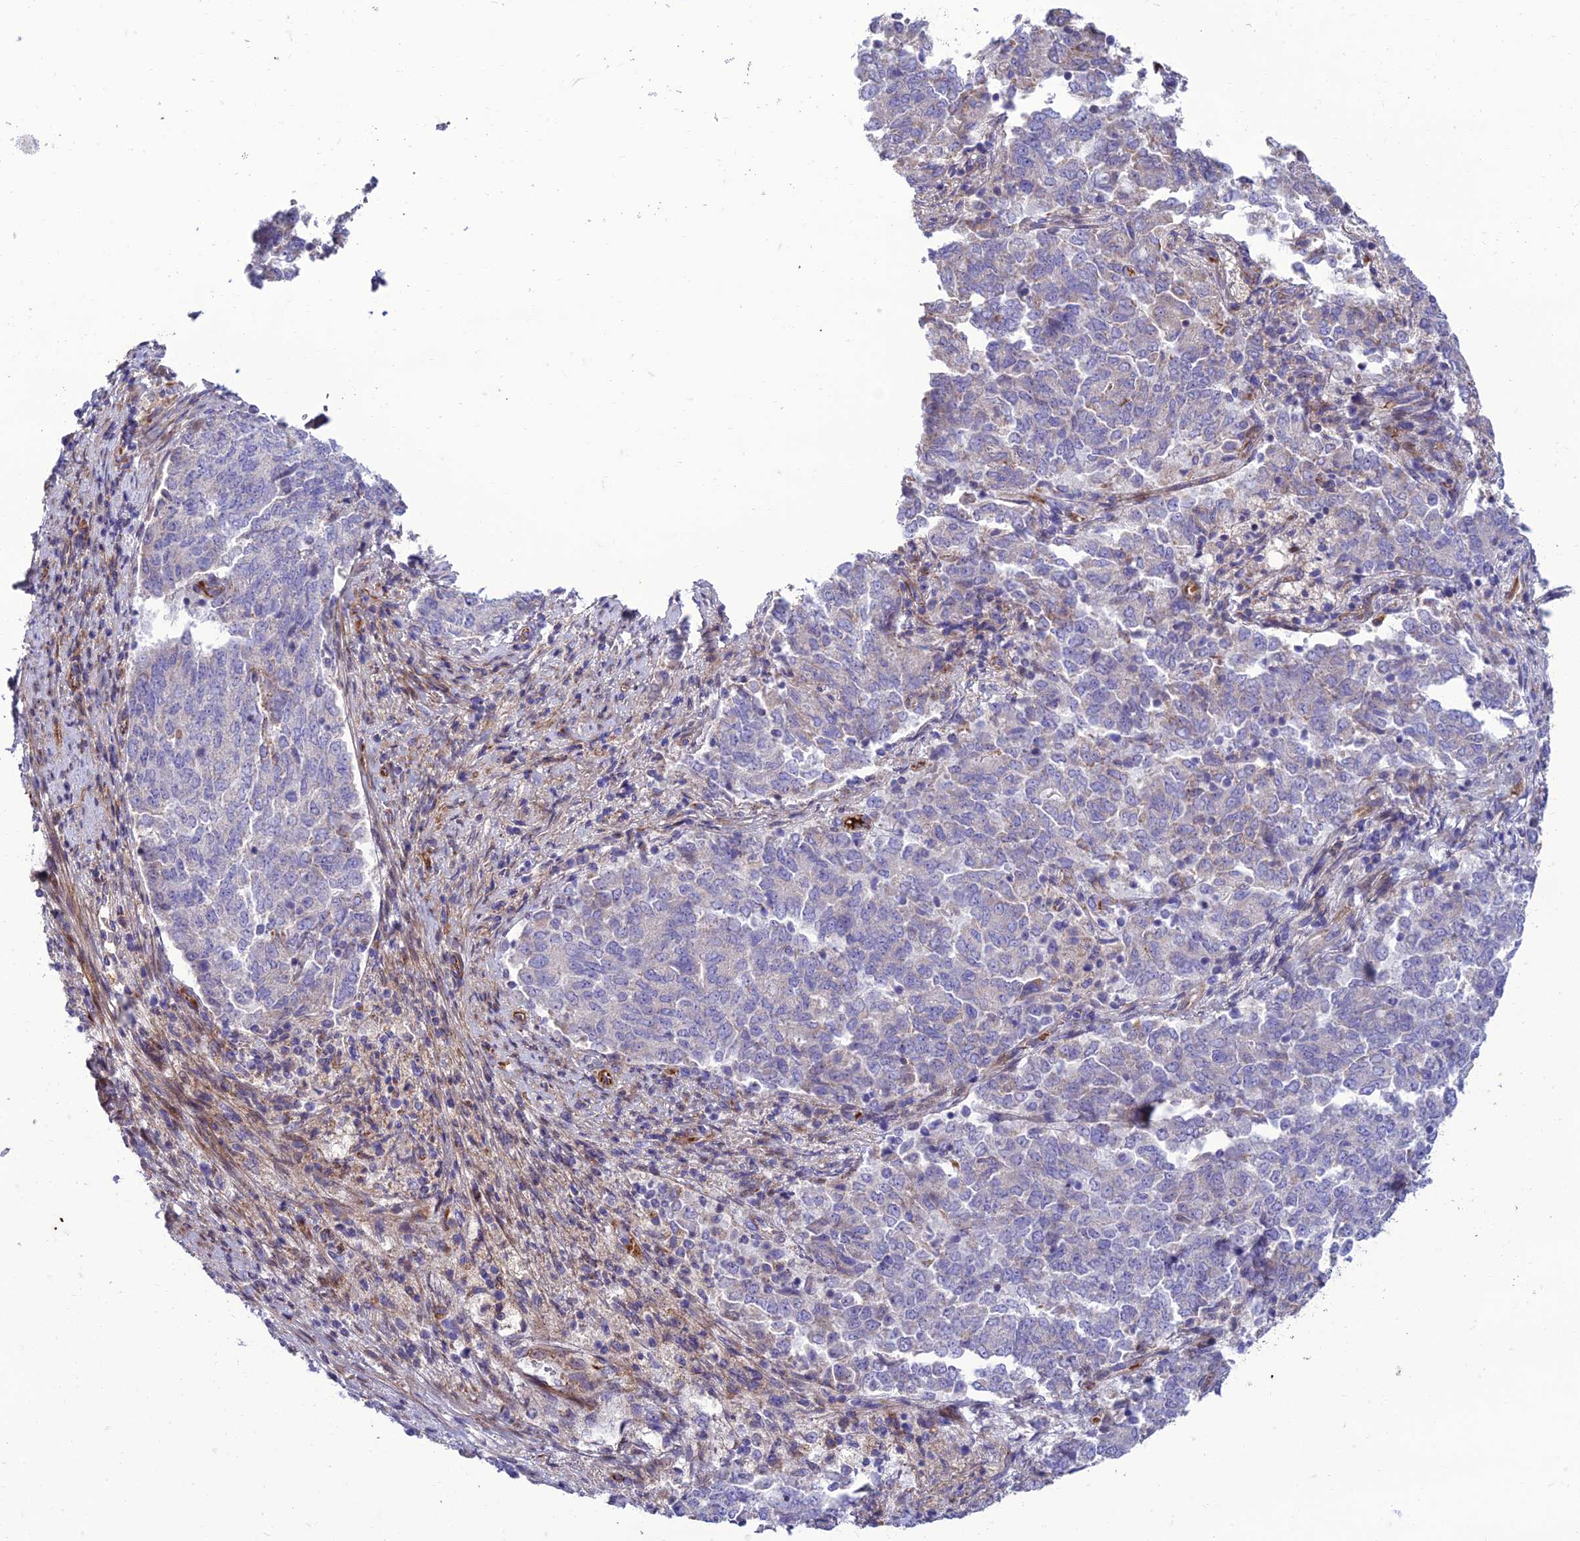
{"staining": {"intensity": "negative", "quantity": "none", "location": "none"}, "tissue": "endometrial cancer", "cell_type": "Tumor cells", "image_type": "cancer", "snomed": [{"axis": "morphology", "description": "Adenocarcinoma, NOS"}, {"axis": "topography", "description": "Endometrium"}], "caption": "Tumor cells show no significant protein staining in endometrial cancer (adenocarcinoma).", "gene": "SEL1L3", "patient": {"sex": "female", "age": 80}}